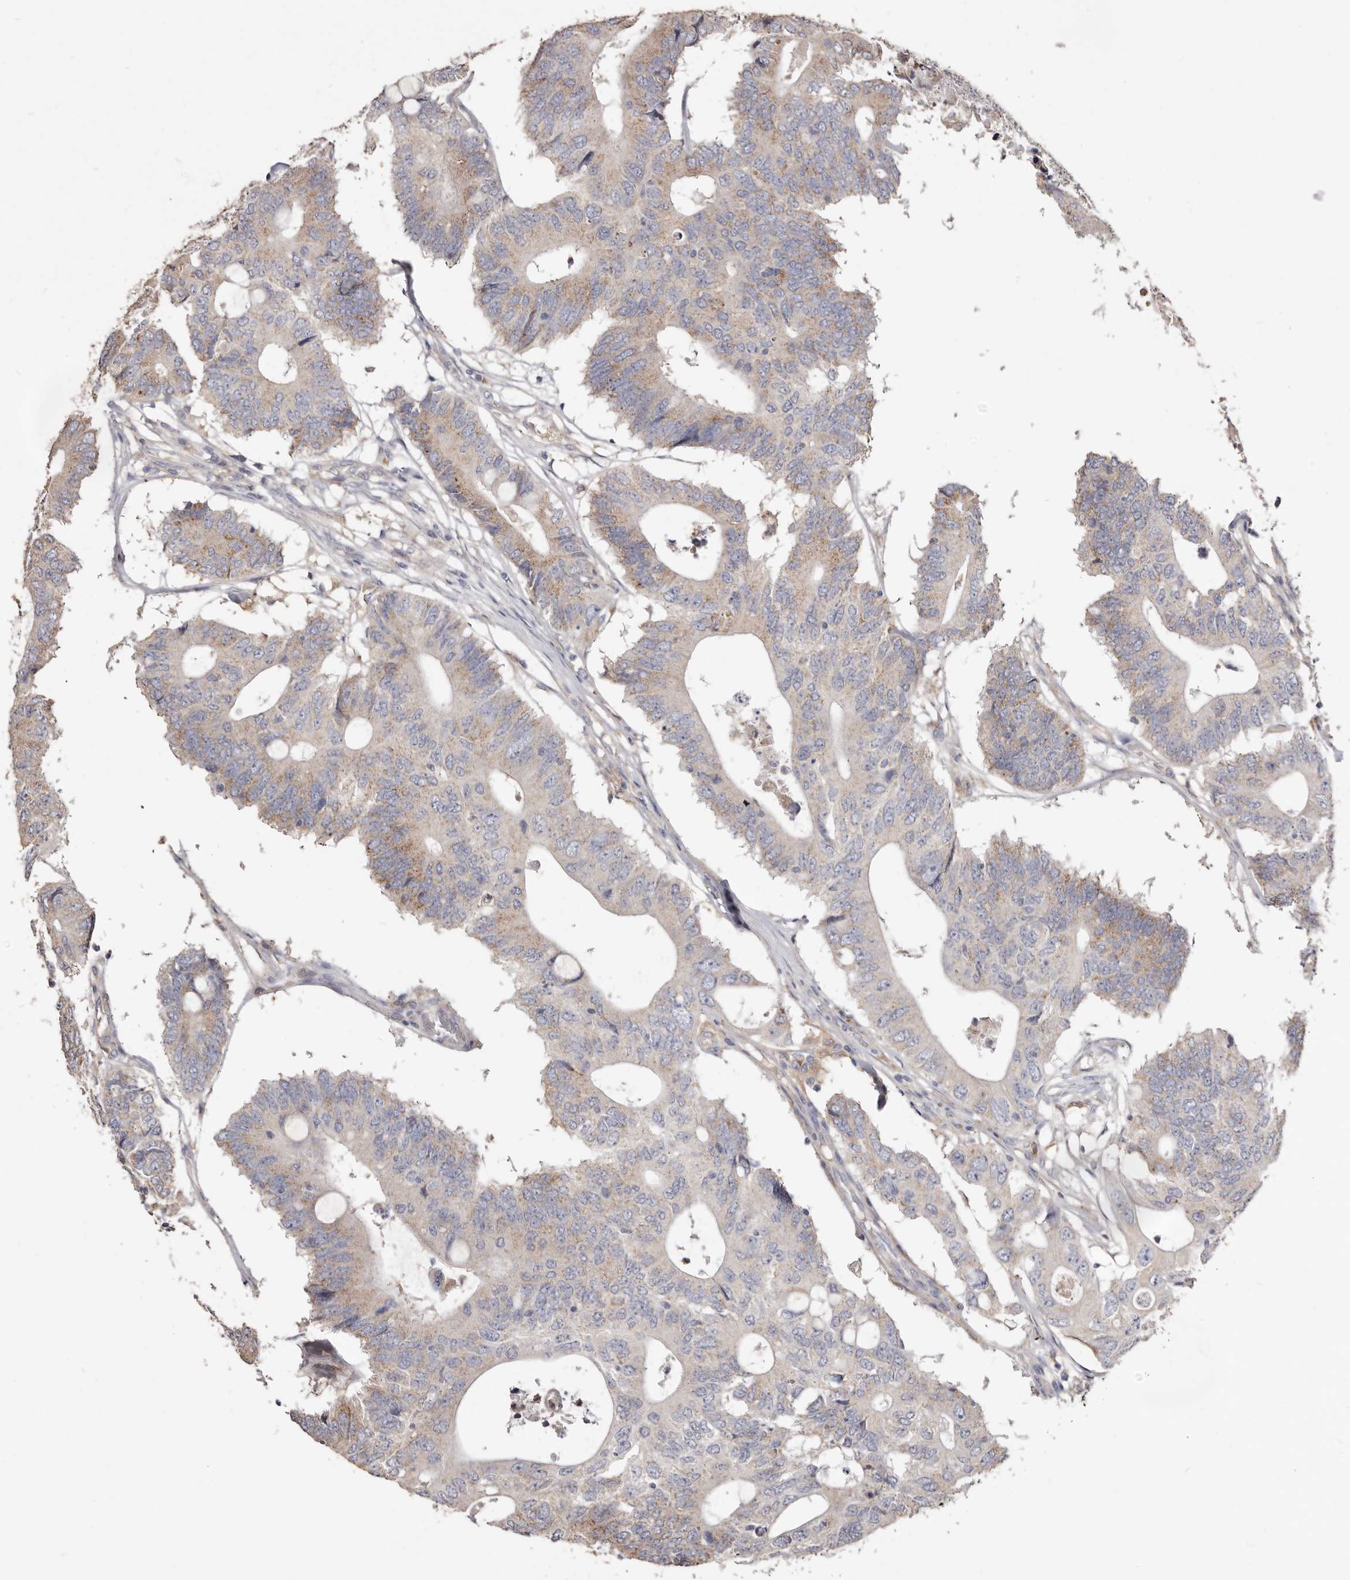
{"staining": {"intensity": "weak", "quantity": "25%-75%", "location": "cytoplasmic/membranous"}, "tissue": "colorectal cancer", "cell_type": "Tumor cells", "image_type": "cancer", "snomed": [{"axis": "morphology", "description": "Adenocarcinoma, NOS"}, {"axis": "topography", "description": "Colon"}], "caption": "There is low levels of weak cytoplasmic/membranous expression in tumor cells of colorectal adenocarcinoma, as demonstrated by immunohistochemical staining (brown color).", "gene": "LRRC25", "patient": {"sex": "male", "age": 71}}